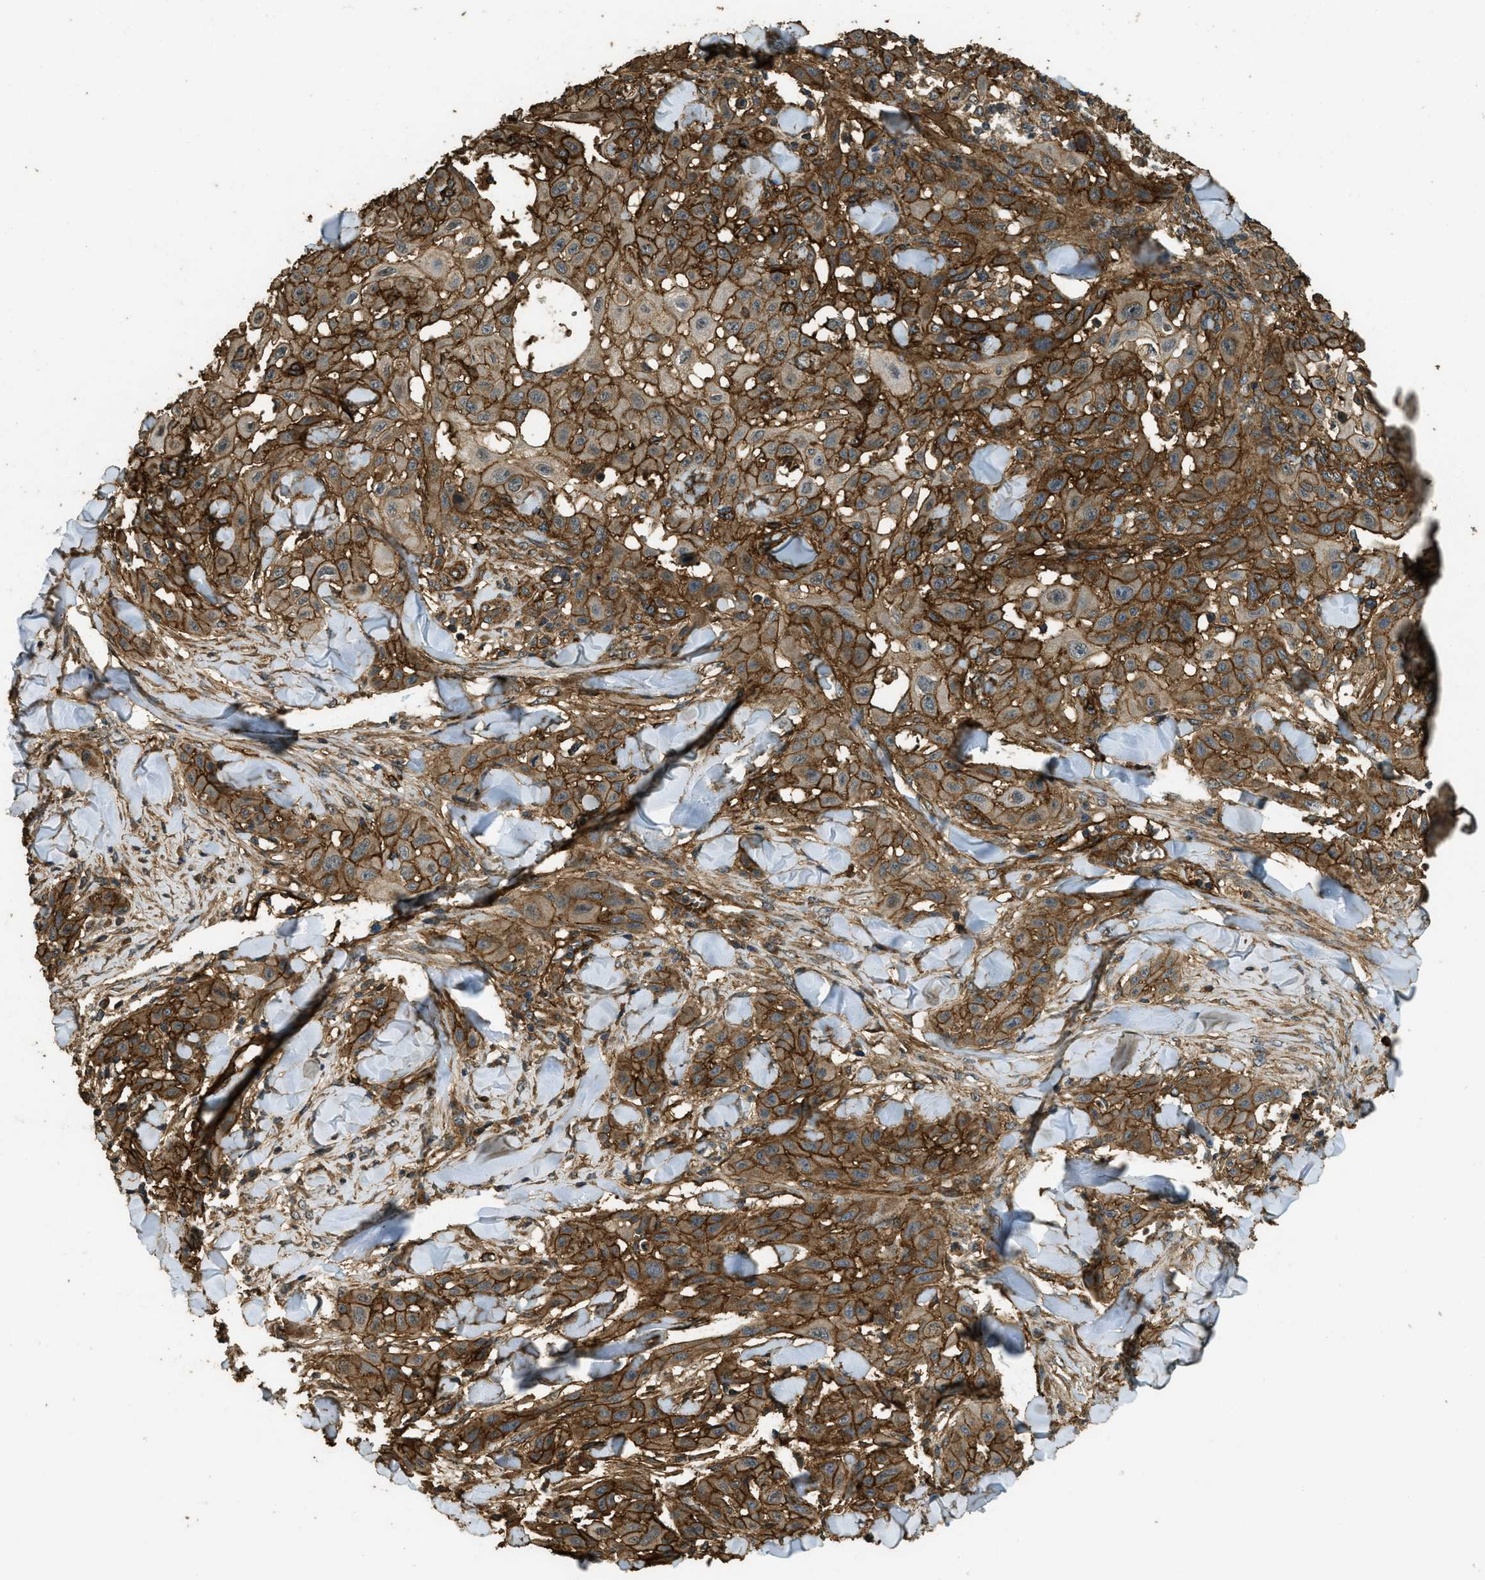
{"staining": {"intensity": "strong", "quantity": ">75%", "location": "cytoplasmic/membranous"}, "tissue": "skin cancer", "cell_type": "Tumor cells", "image_type": "cancer", "snomed": [{"axis": "morphology", "description": "Squamous cell carcinoma, NOS"}, {"axis": "topography", "description": "Skin"}], "caption": "Skin squamous cell carcinoma stained for a protein (brown) shows strong cytoplasmic/membranous positive expression in about >75% of tumor cells.", "gene": "CD276", "patient": {"sex": "male", "age": 24}}